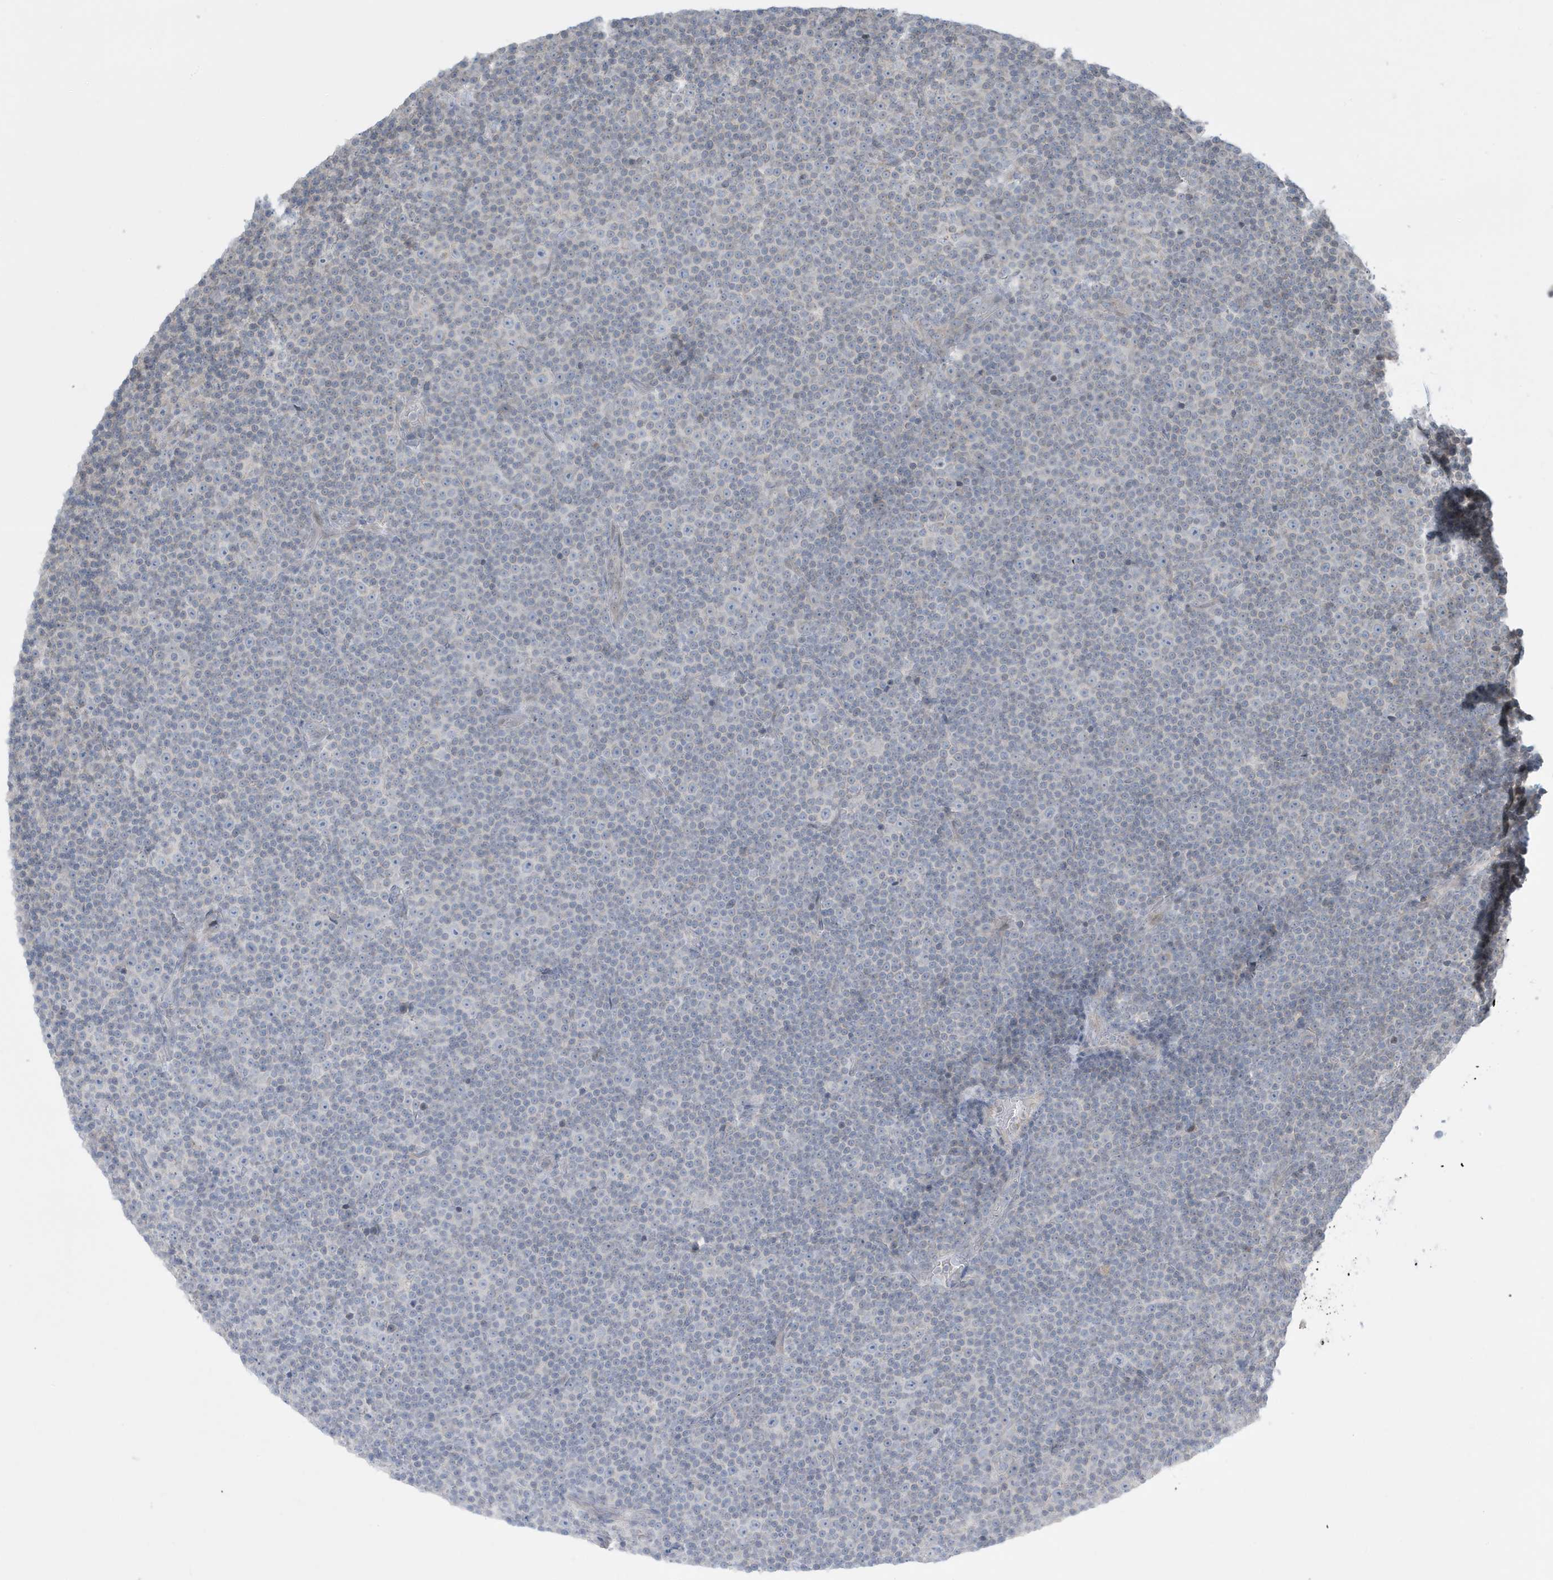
{"staining": {"intensity": "negative", "quantity": "none", "location": "none"}, "tissue": "lymphoma", "cell_type": "Tumor cells", "image_type": "cancer", "snomed": [{"axis": "morphology", "description": "Malignant lymphoma, non-Hodgkin's type, Low grade"}, {"axis": "topography", "description": "Lymph node"}], "caption": "A high-resolution micrograph shows immunohistochemistry staining of malignant lymphoma, non-Hodgkin's type (low-grade), which displays no significant expression in tumor cells.", "gene": "FNDC1", "patient": {"sex": "female", "age": 67}}